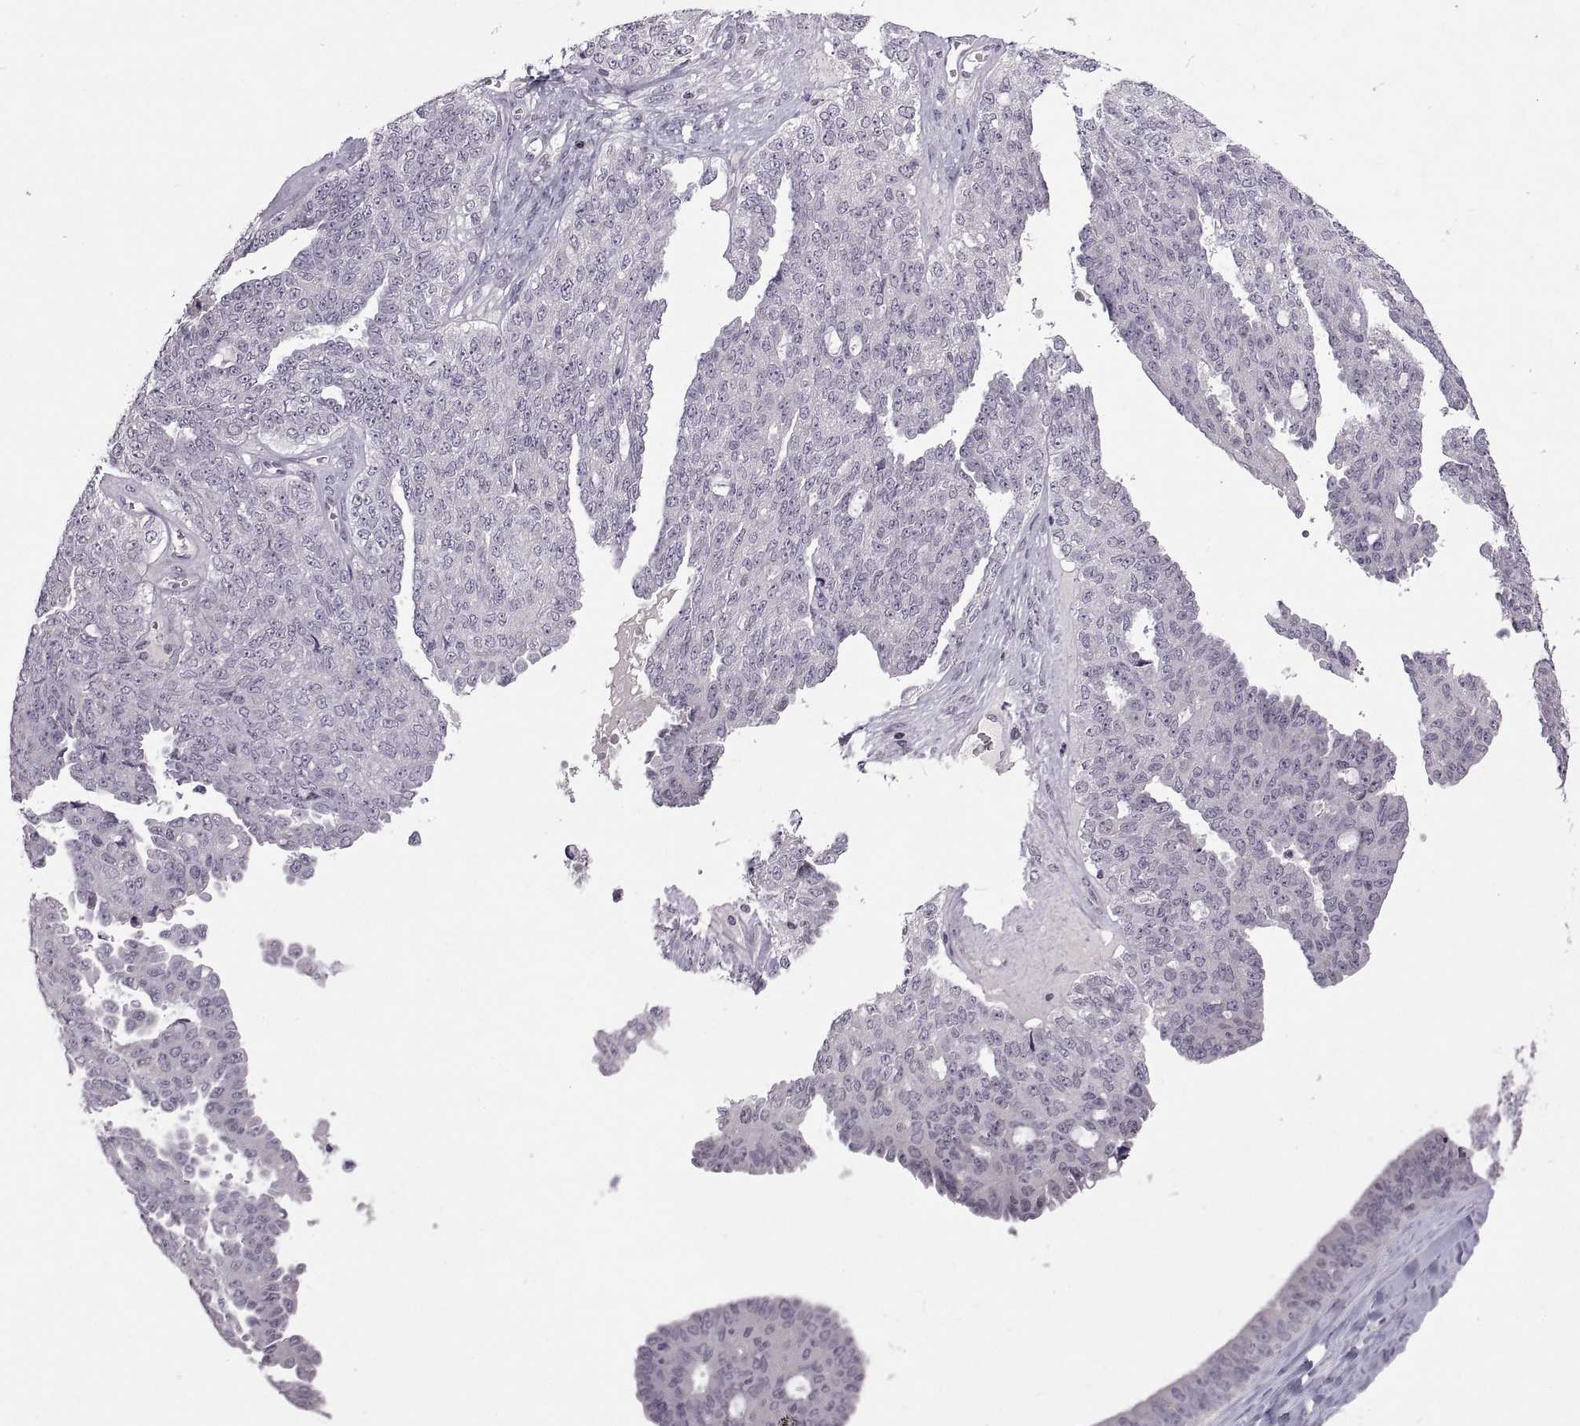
{"staining": {"intensity": "negative", "quantity": "none", "location": "none"}, "tissue": "ovarian cancer", "cell_type": "Tumor cells", "image_type": "cancer", "snomed": [{"axis": "morphology", "description": "Cystadenocarcinoma, serous, NOS"}, {"axis": "topography", "description": "Ovary"}], "caption": "Immunohistochemistry micrograph of neoplastic tissue: human ovarian cancer (serous cystadenocarcinoma) stained with DAB reveals no significant protein staining in tumor cells.", "gene": "NEK2", "patient": {"sex": "female", "age": 71}}